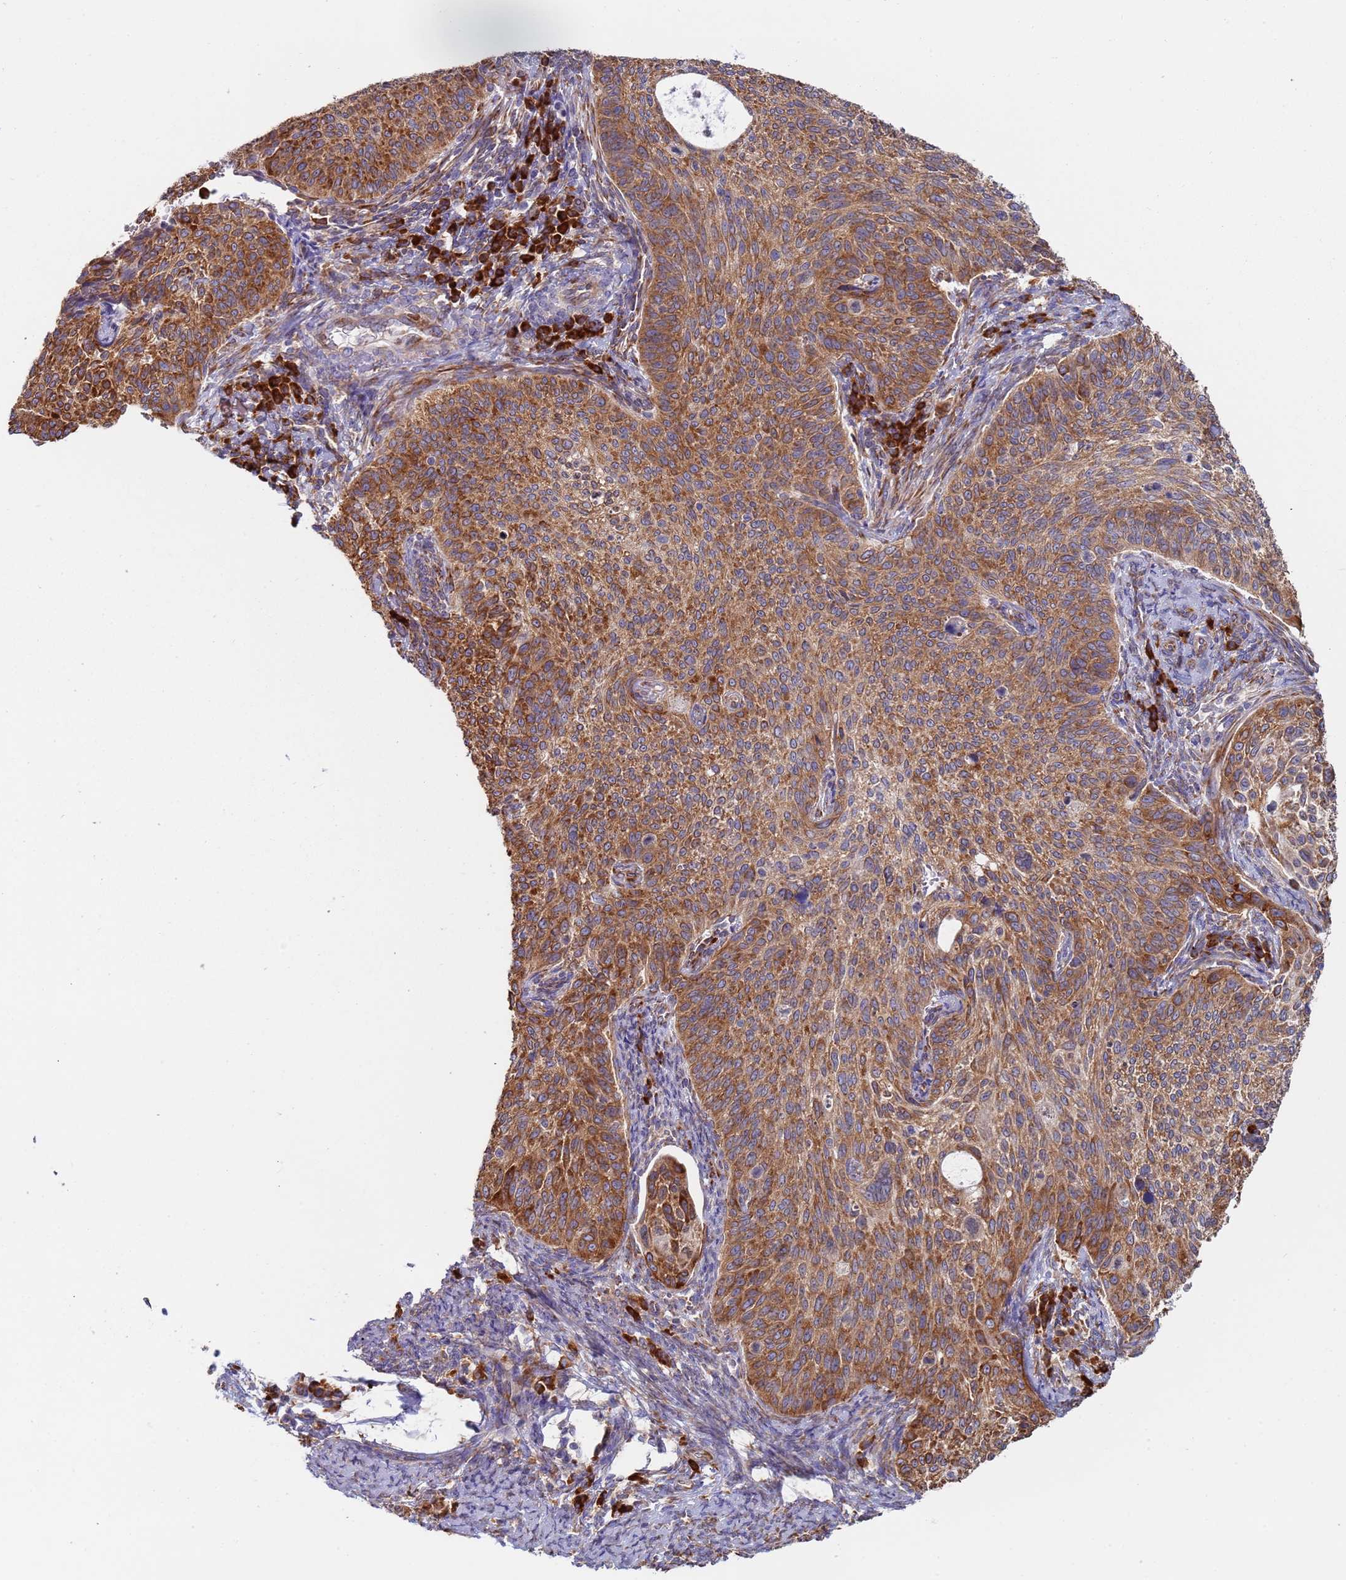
{"staining": {"intensity": "strong", "quantity": ">75%", "location": "cytoplasmic/membranous"}, "tissue": "cervical cancer", "cell_type": "Tumor cells", "image_type": "cancer", "snomed": [{"axis": "morphology", "description": "Squamous cell carcinoma, NOS"}, {"axis": "topography", "description": "Cervix"}], "caption": "Immunohistochemical staining of squamous cell carcinoma (cervical) exhibits high levels of strong cytoplasmic/membranous expression in approximately >75% of tumor cells. (IHC, brightfield microscopy, high magnification).", "gene": "ZNF844", "patient": {"sex": "female", "age": 70}}